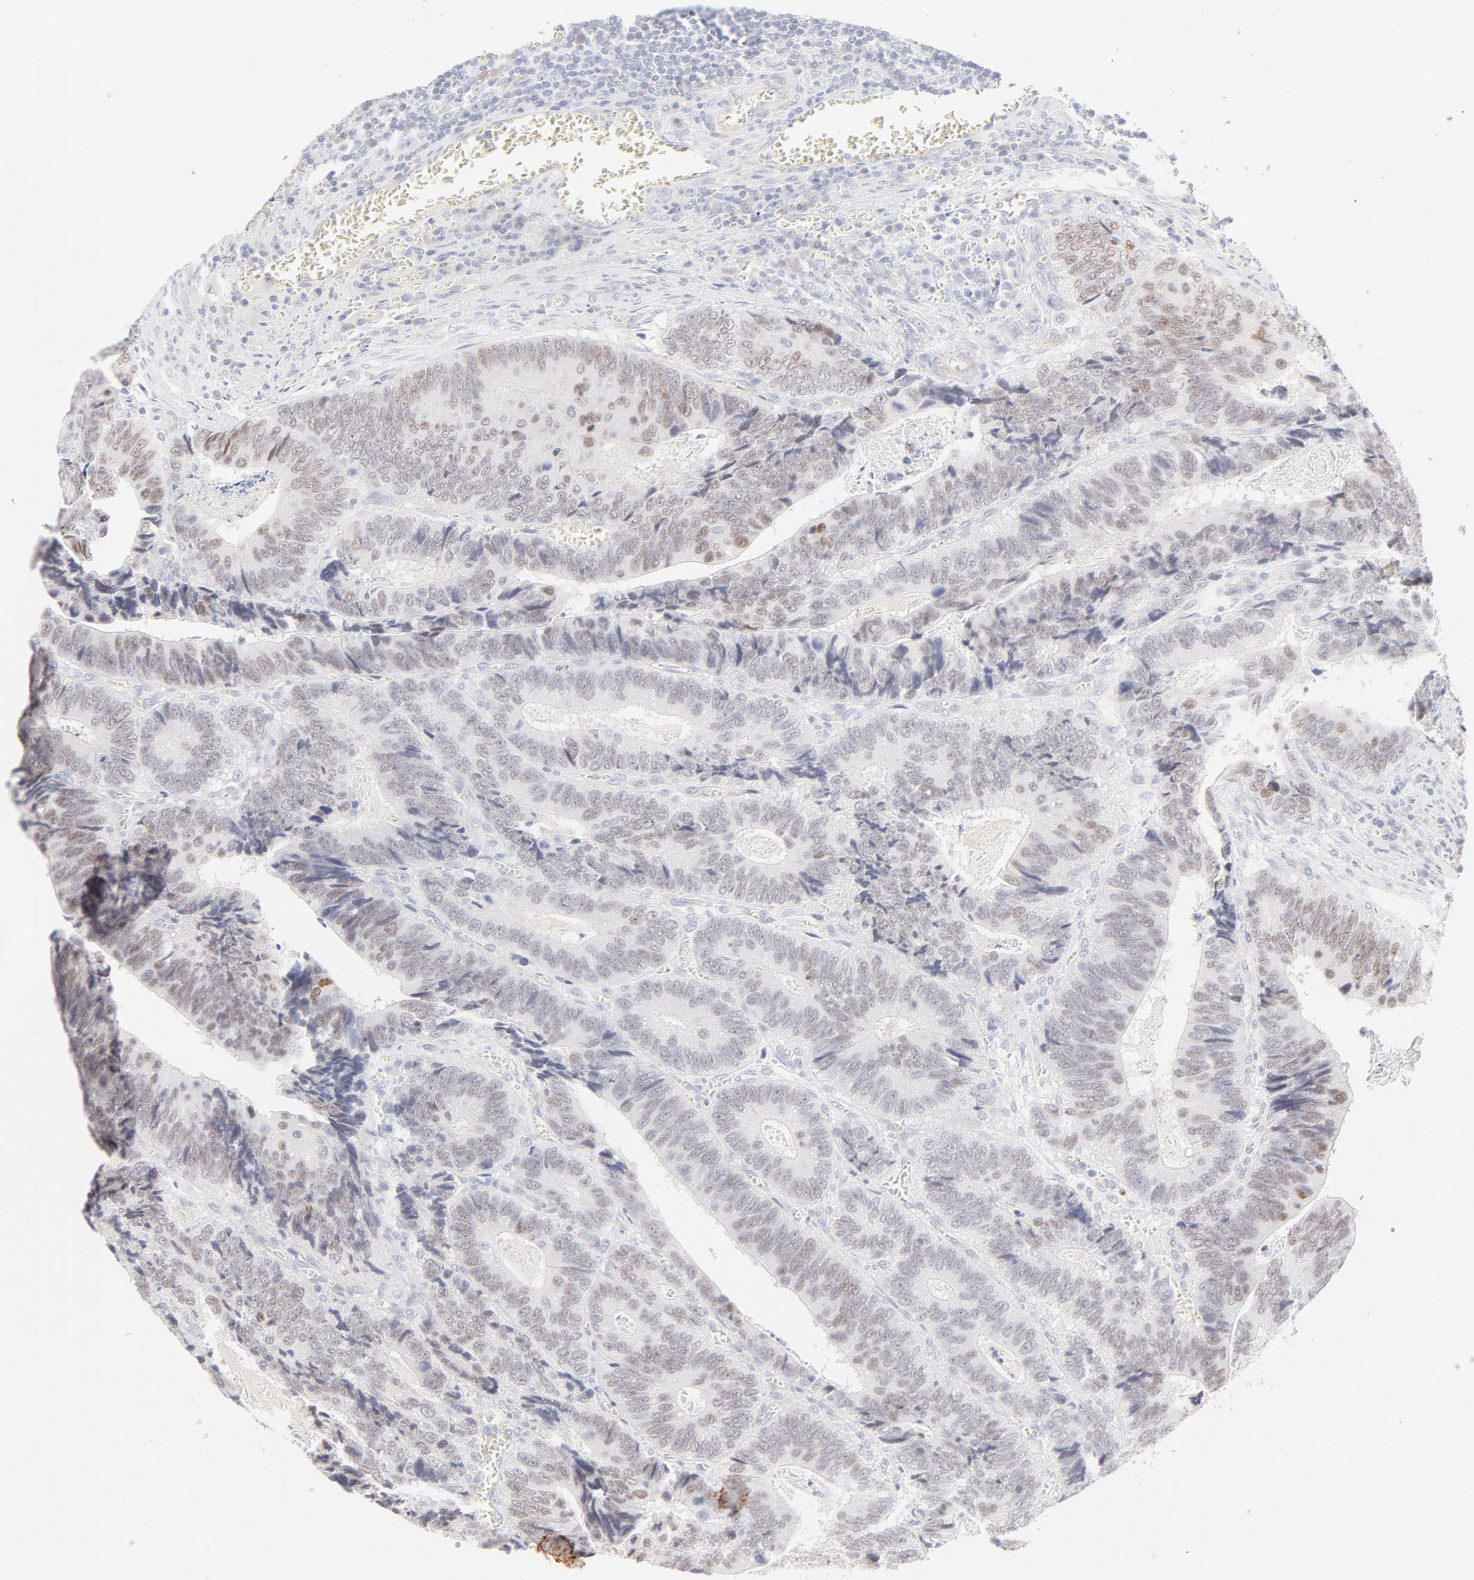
{"staining": {"intensity": "weak", "quantity": ">75%", "location": "nuclear"}, "tissue": "colorectal cancer", "cell_type": "Tumor cells", "image_type": "cancer", "snomed": [{"axis": "morphology", "description": "Adenocarcinoma, NOS"}, {"axis": "topography", "description": "Colon"}], "caption": "Protein staining shows weak nuclear staining in about >75% of tumor cells in colorectal cancer. Nuclei are stained in blue.", "gene": "ELF3", "patient": {"sex": "male", "age": 72}}